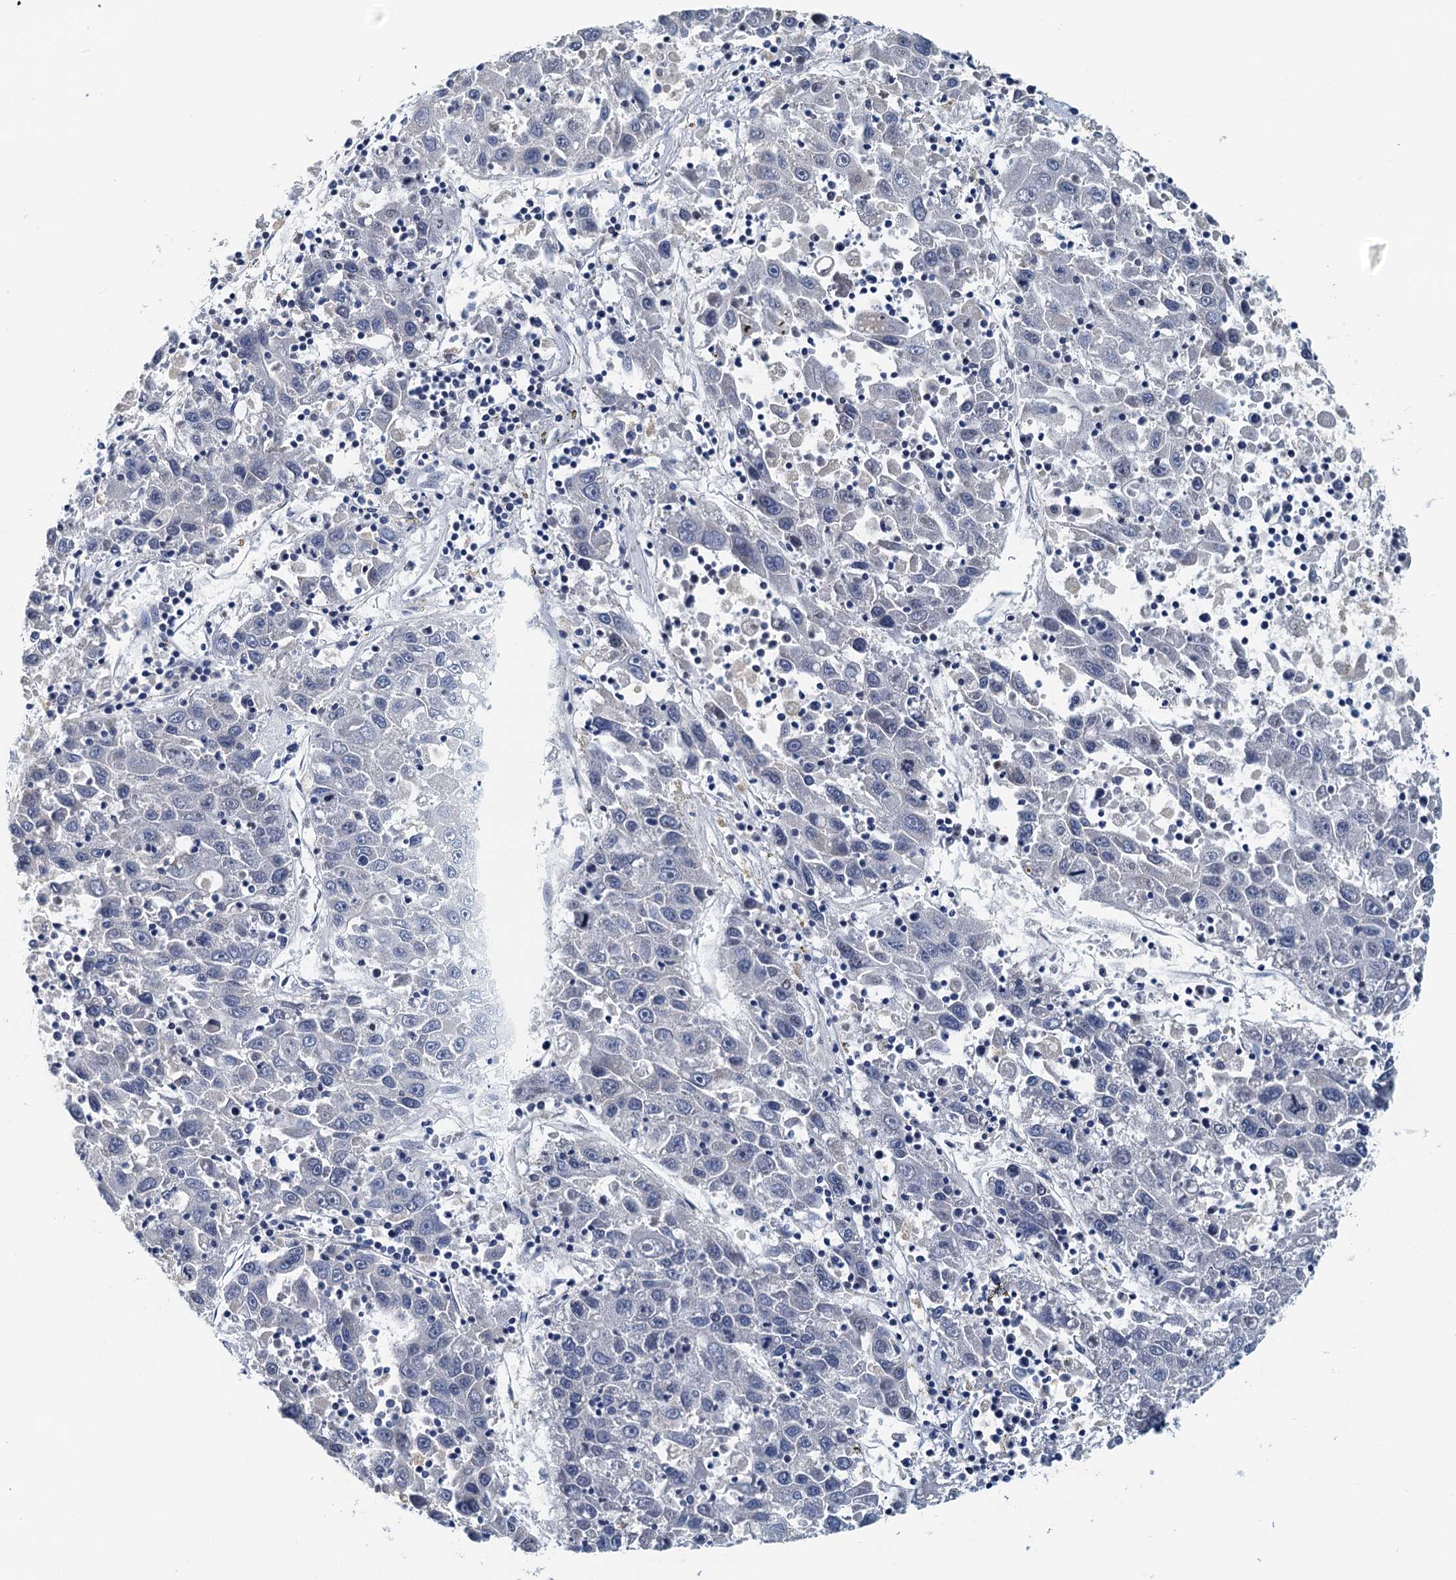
{"staining": {"intensity": "negative", "quantity": "none", "location": "none"}, "tissue": "liver cancer", "cell_type": "Tumor cells", "image_type": "cancer", "snomed": [{"axis": "morphology", "description": "Carcinoma, Hepatocellular, NOS"}, {"axis": "topography", "description": "Liver"}], "caption": "This is an immunohistochemistry (IHC) histopathology image of liver cancer (hepatocellular carcinoma). There is no expression in tumor cells.", "gene": "DTD1", "patient": {"sex": "male", "age": 49}}